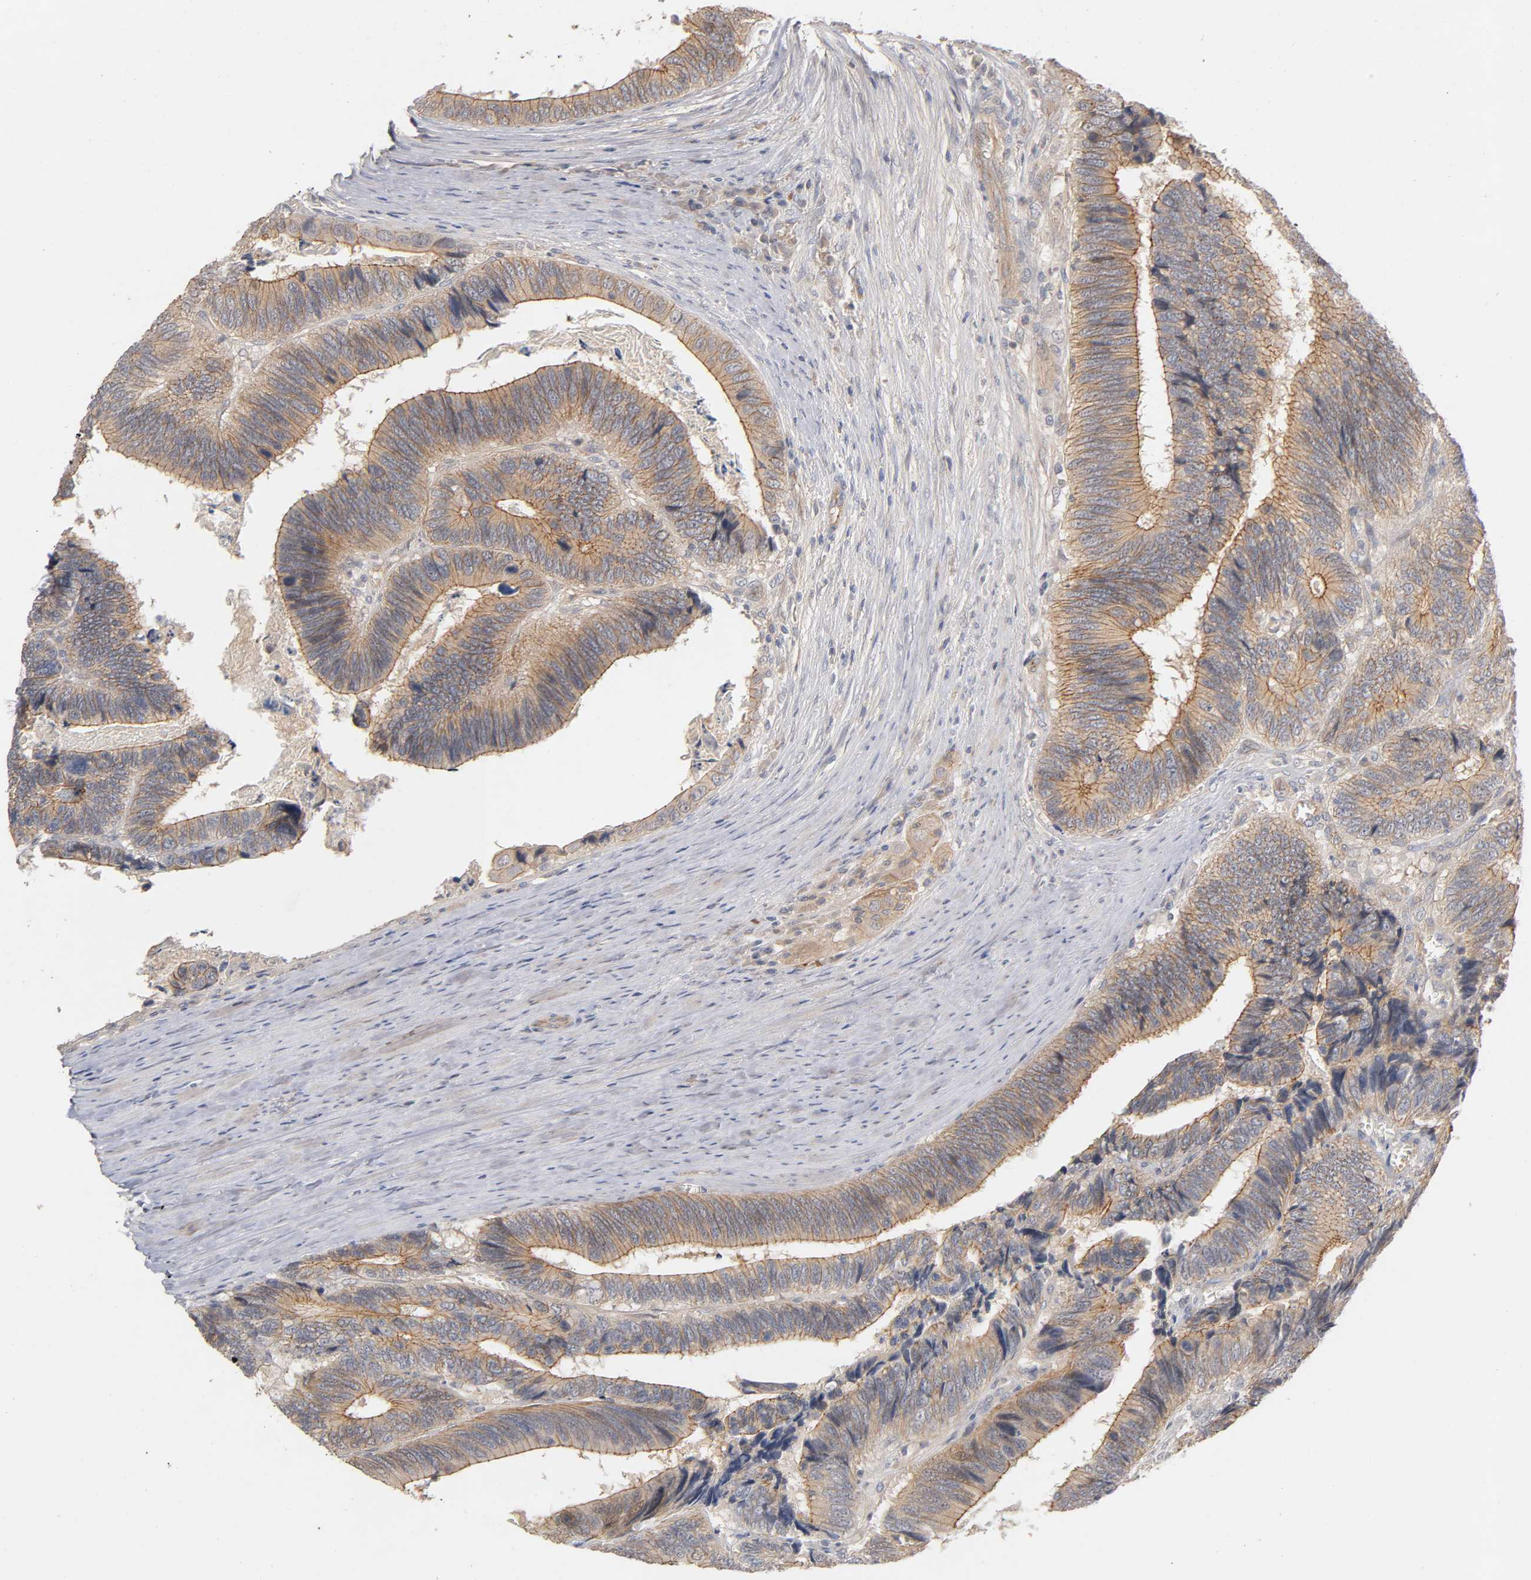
{"staining": {"intensity": "moderate", "quantity": ">75%", "location": "cytoplasmic/membranous"}, "tissue": "colorectal cancer", "cell_type": "Tumor cells", "image_type": "cancer", "snomed": [{"axis": "morphology", "description": "Adenocarcinoma, NOS"}, {"axis": "topography", "description": "Colon"}], "caption": "Brown immunohistochemical staining in human colorectal cancer (adenocarcinoma) displays moderate cytoplasmic/membranous staining in approximately >75% of tumor cells. (DAB = brown stain, brightfield microscopy at high magnification).", "gene": "PDZD11", "patient": {"sex": "male", "age": 72}}